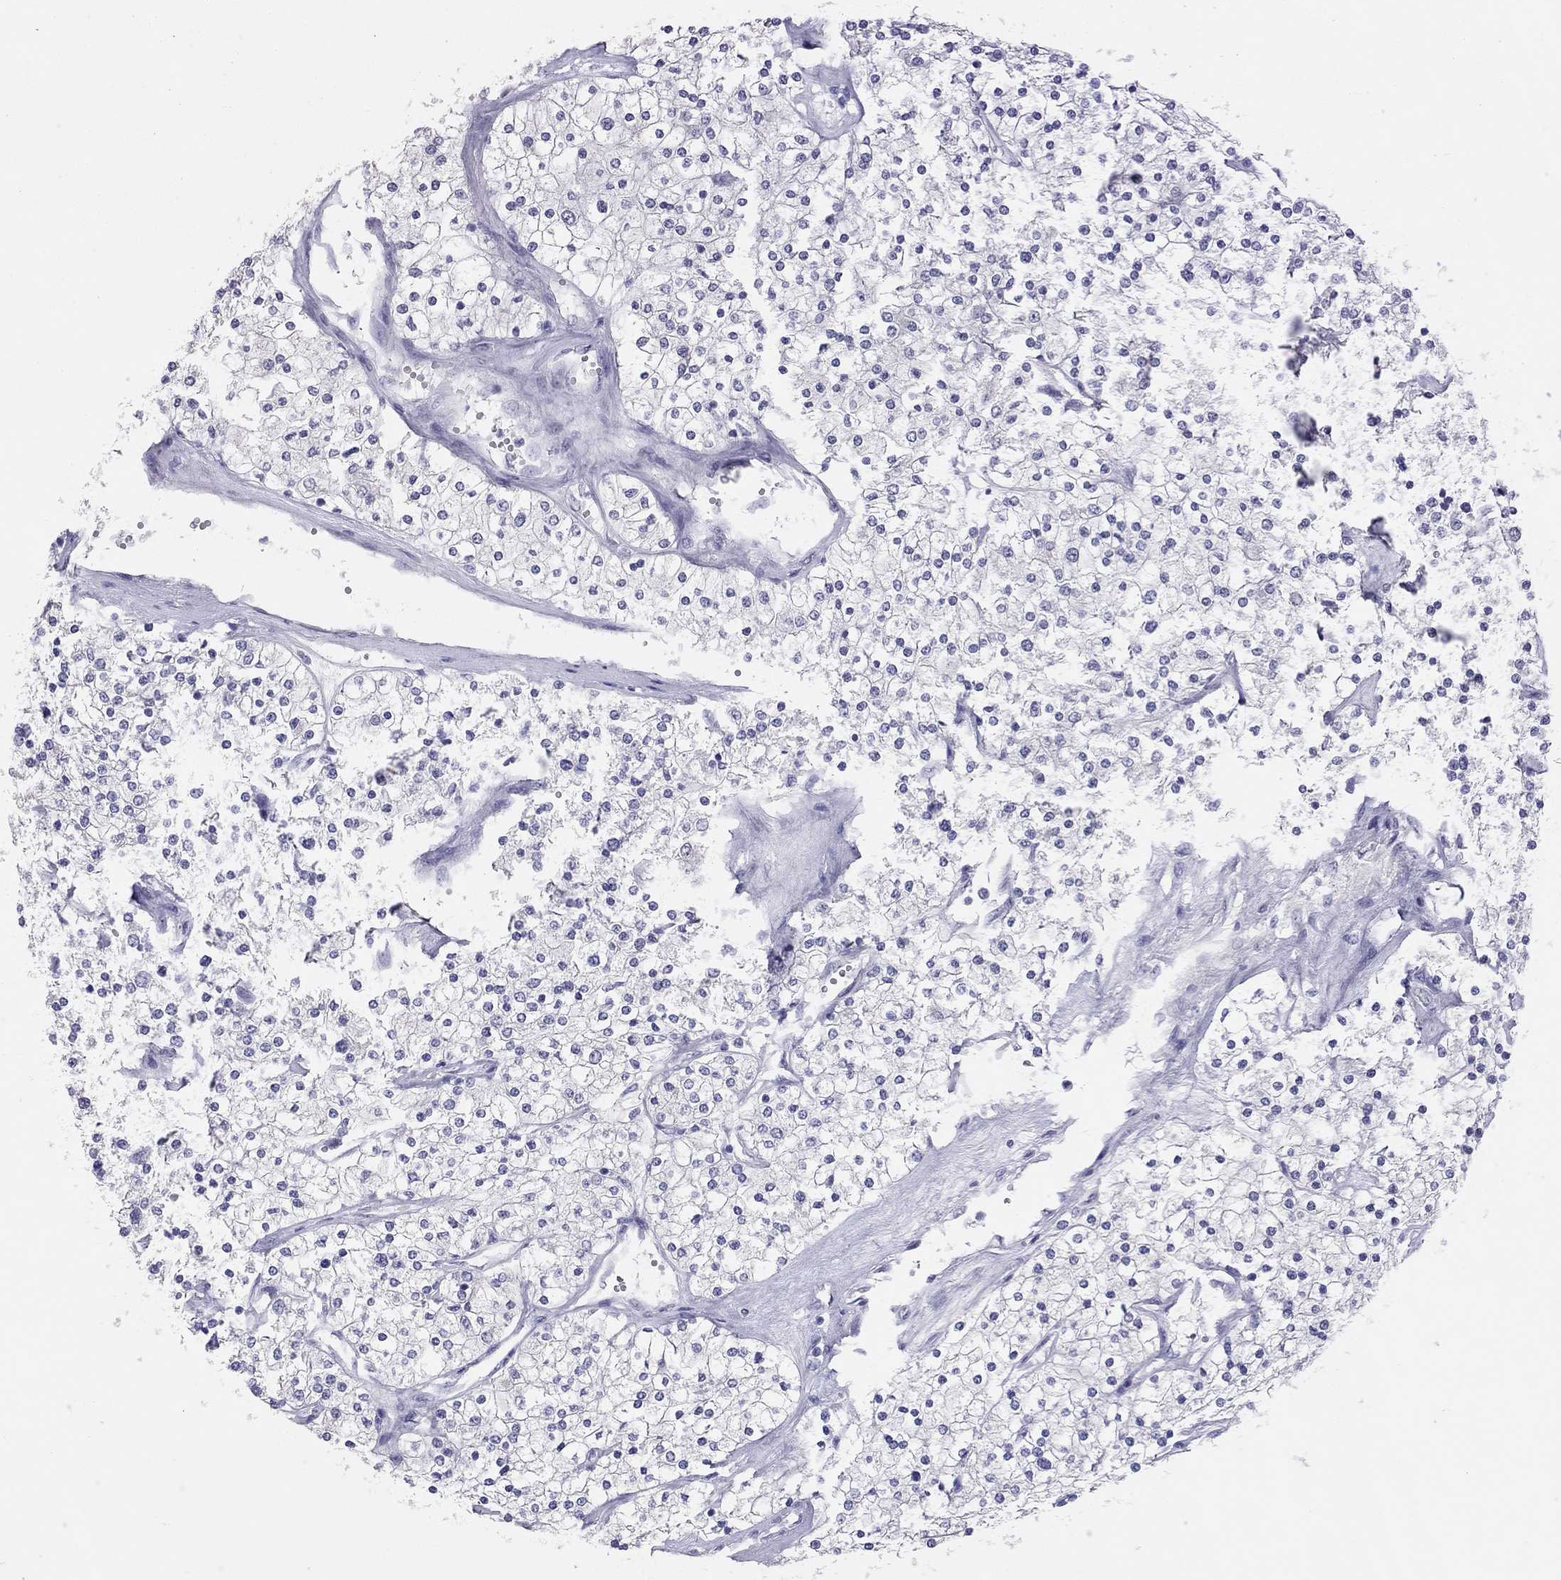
{"staining": {"intensity": "negative", "quantity": "none", "location": "none"}, "tissue": "renal cancer", "cell_type": "Tumor cells", "image_type": "cancer", "snomed": [{"axis": "morphology", "description": "Adenocarcinoma, NOS"}, {"axis": "topography", "description": "Kidney"}], "caption": "IHC of renal cancer (adenocarcinoma) shows no positivity in tumor cells.", "gene": "PHOX2A", "patient": {"sex": "male", "age": 80}}